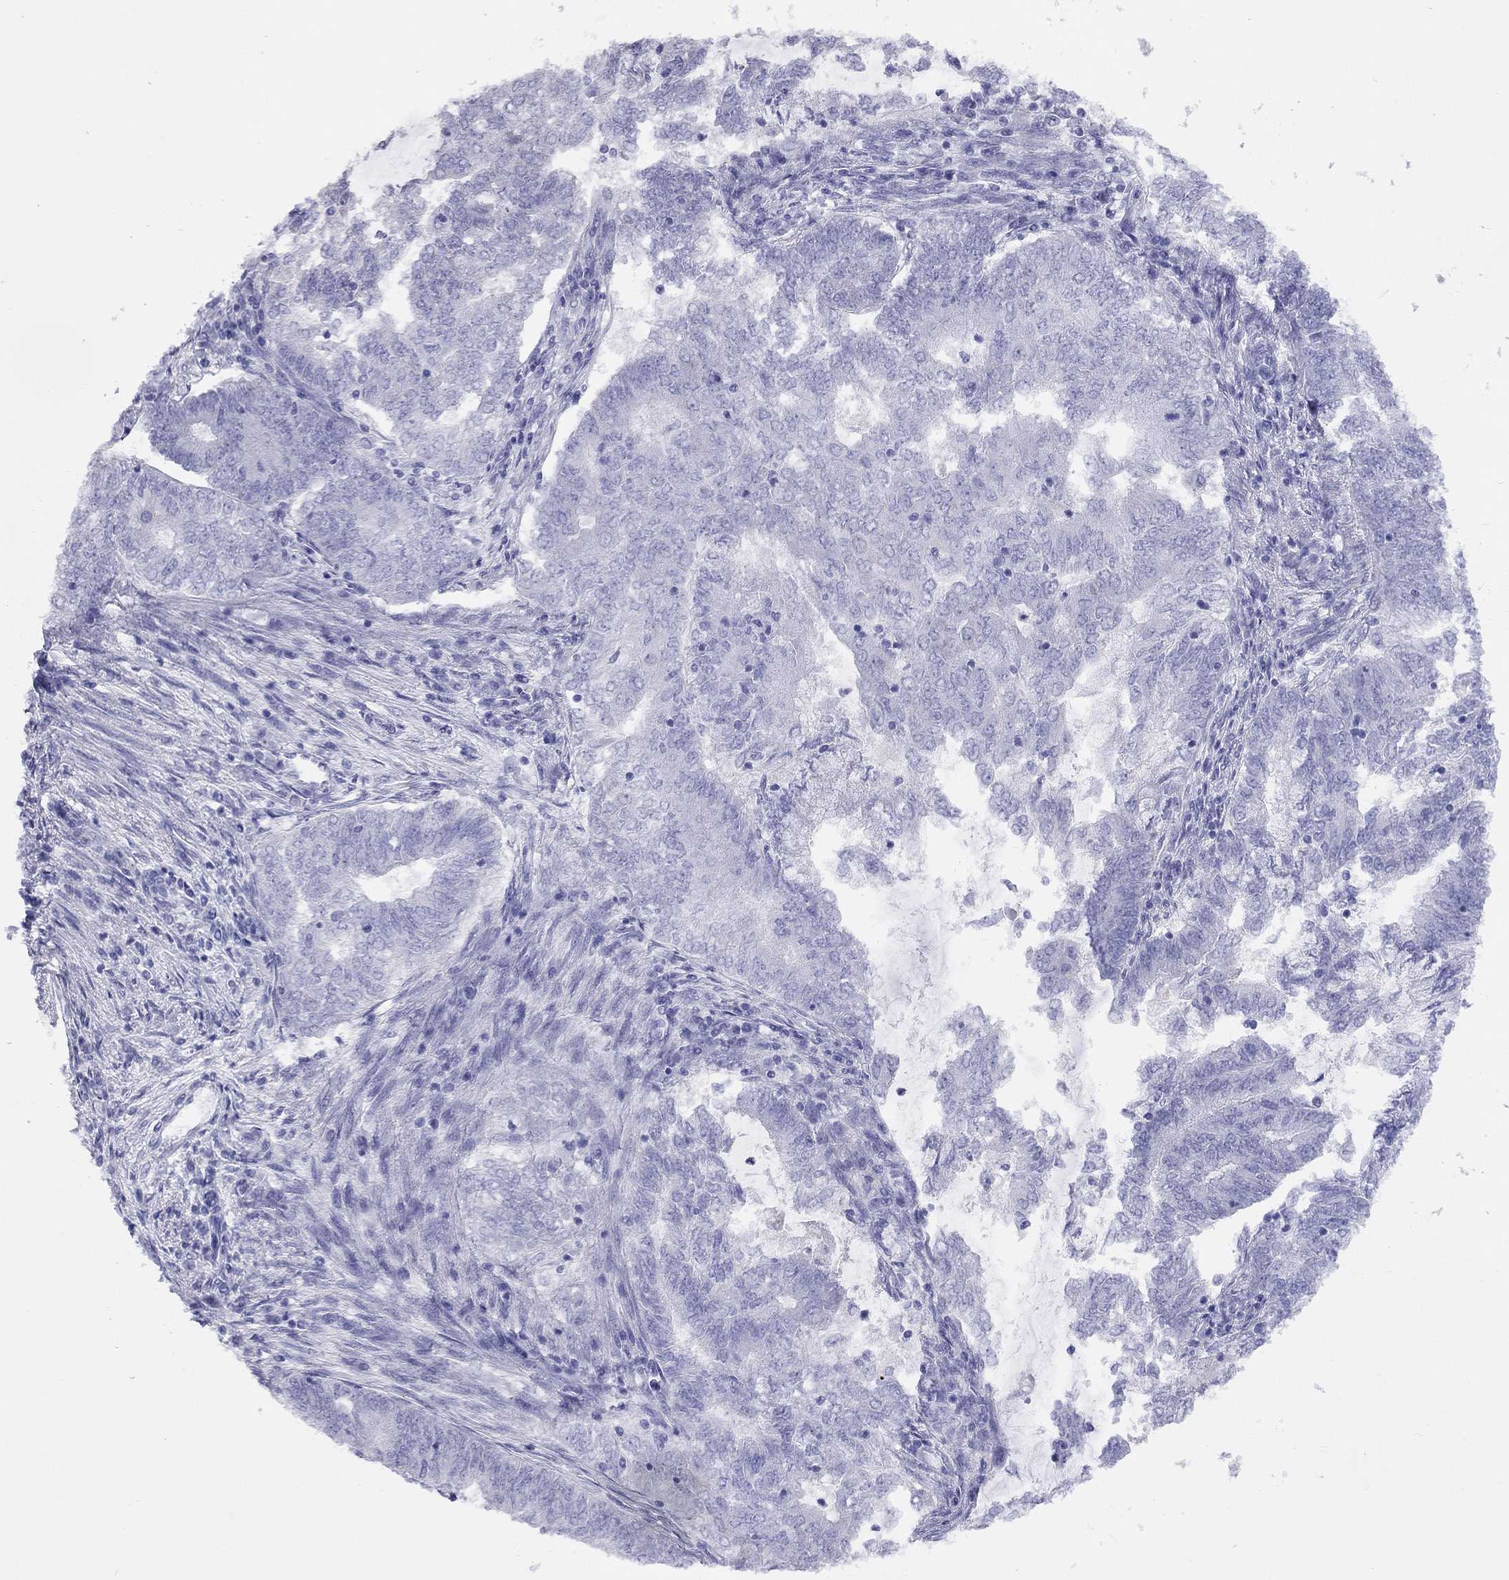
{"staining": {"intensity": "negative", "quantity": "none", "location": "none"}, "tissue": "endometrial cancer", "cell_type": "Tumor cells", "image_type": "cancer", "snomed": [{"axis": "morphology", "description": "Adenocarcinoma, NOS"}, {"axis": "topography", "description": "Endometrium"}], "caption": "DAB (3,3'-diaminobenzidine) immunohistochemical staining of human adenocarcinoma (endometrial) demonstrates no significant positivity in tumor cells.", "gene": "DPY19L2", "patient": {"sex": "female", "age": 62}}